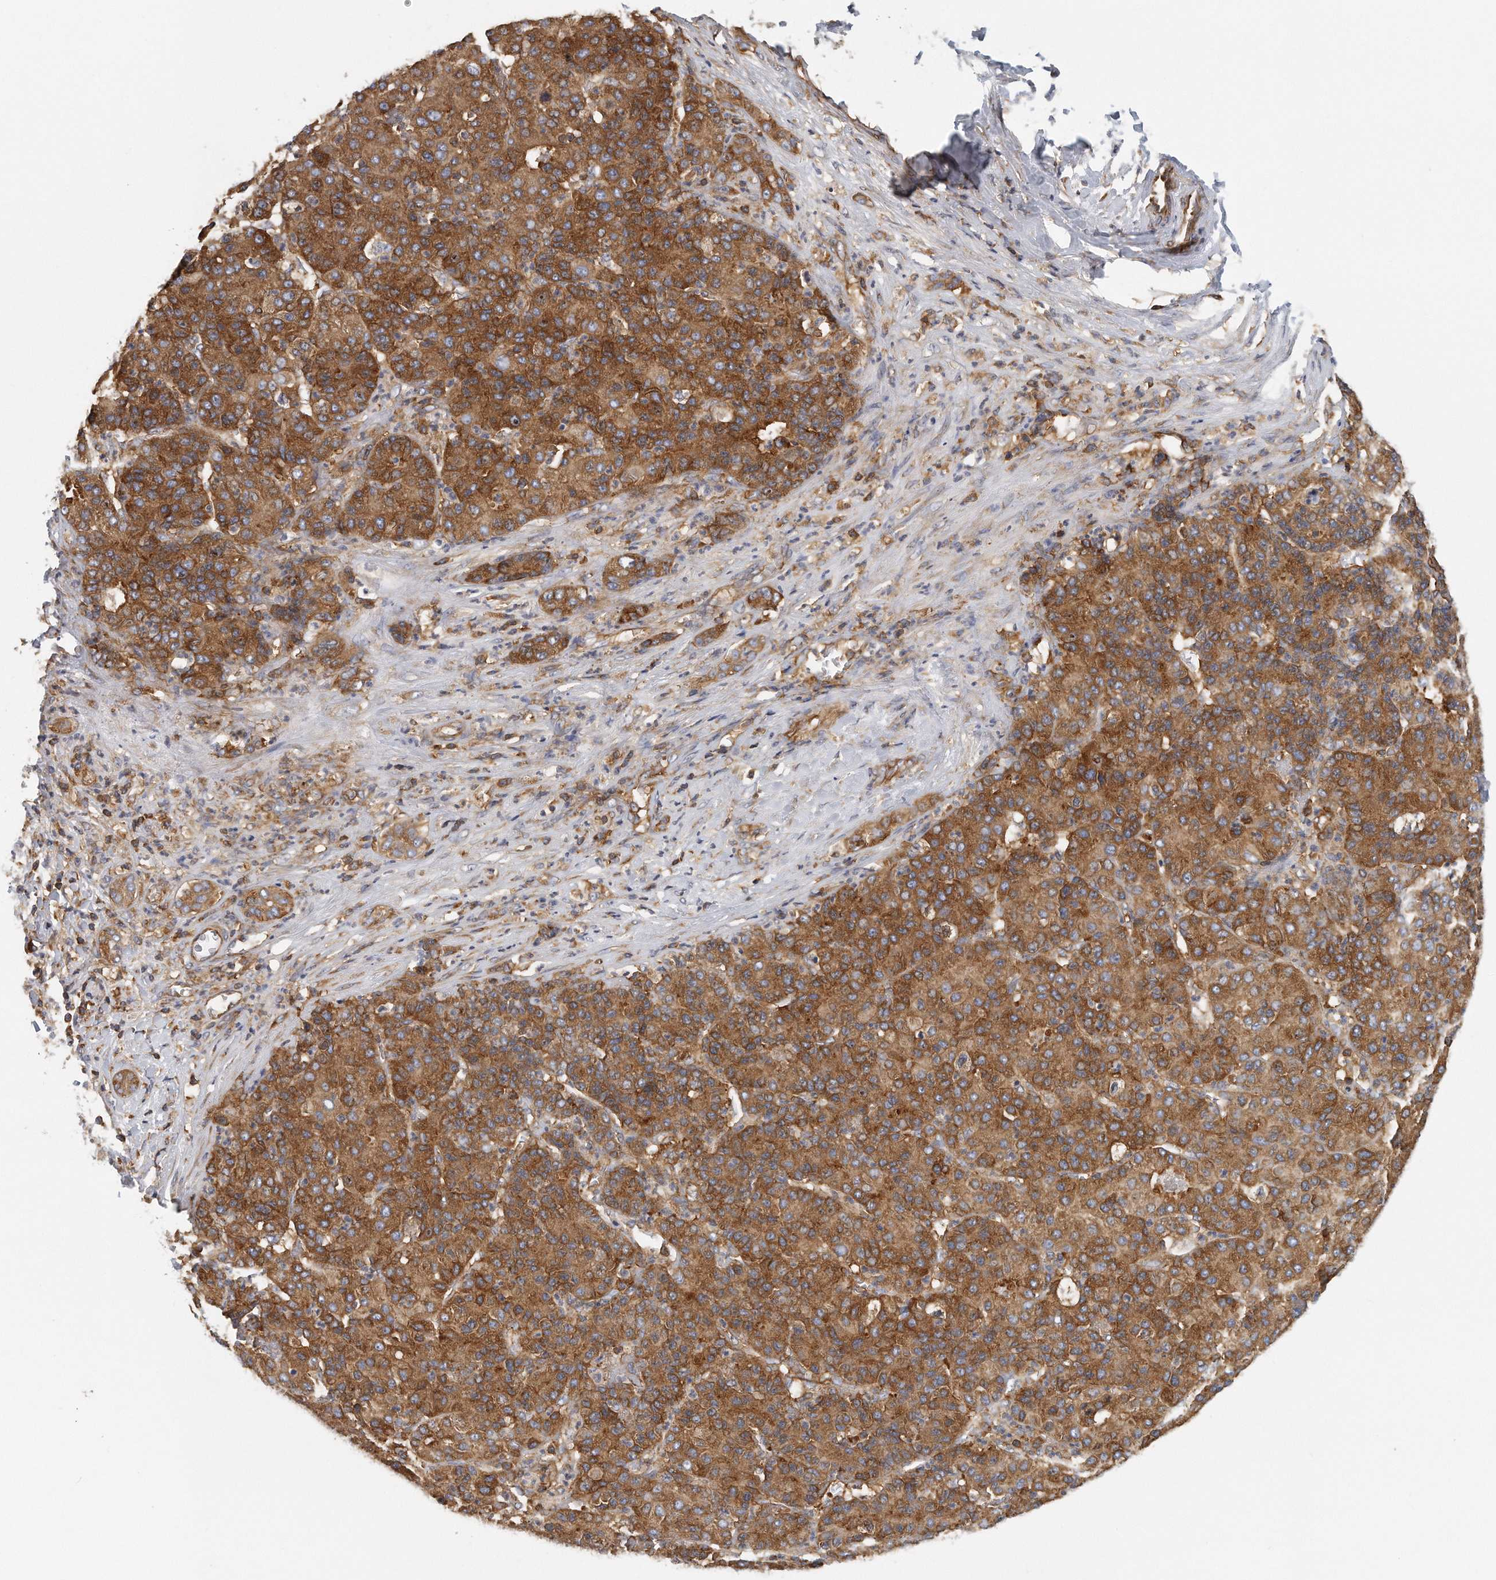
{"staining": {"intensity": "strong", "quantity": ">75%", "location": "cytoplasmic/membranous"}, "tissue": "liver cancer", "cell_type": "Tumor cells", "image_type": "cancer", "snomed": [{"axis": "morphology", "description": "Carcinoma, Hepatocellular, NOS"}, {"axis": "topography", "description": "Liver"}], "caption": "Brown immunohistochemical staining in human liver cancer (hepatocellular carcinoma) exhibits strong cytoplasmic/membranous staining in about >75% of tumor cells. (brown staining indicates protein expression, while blue staining denotes nuclei).", "gene": "EIF3I", "patient": {"sex": "male", "age": 65}}